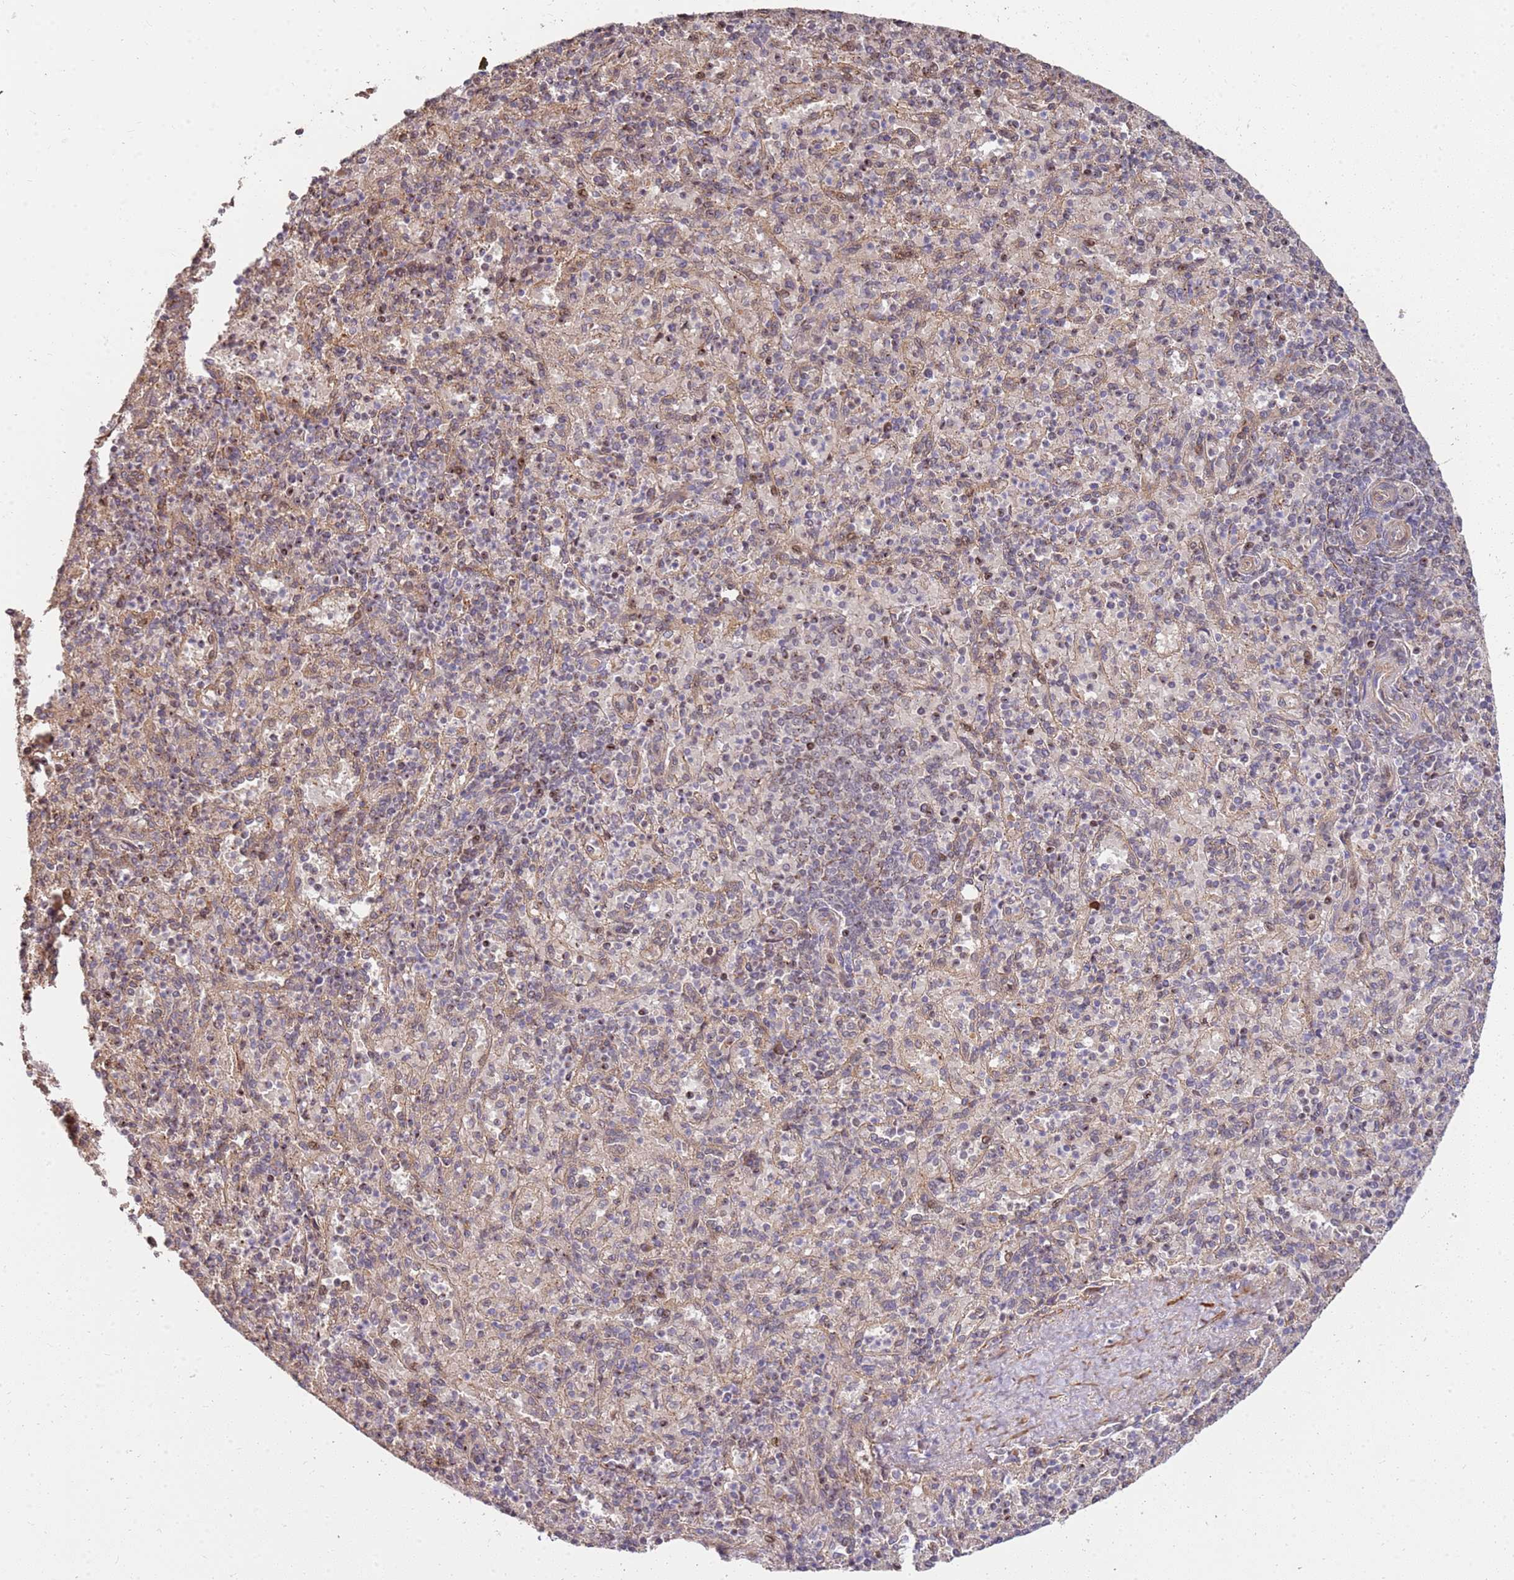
{"staining": {"intensity": "negative", "quantity": "none", "location": "none"}, "tissue": "spleen", "cell_type": "Cells in red pulp", "image_type": "normal", "snomed": [{"axis": "morphology", "description": "Normal tissue, NOS"}, {"axis": "topography", "description": "Spleen"}], "caption": "Spleen stained for a protein using immunohistochemistry shows no expression cells in red pulp.", "gene": "ST18", "patient": {"sex": "male", "age": 82}}